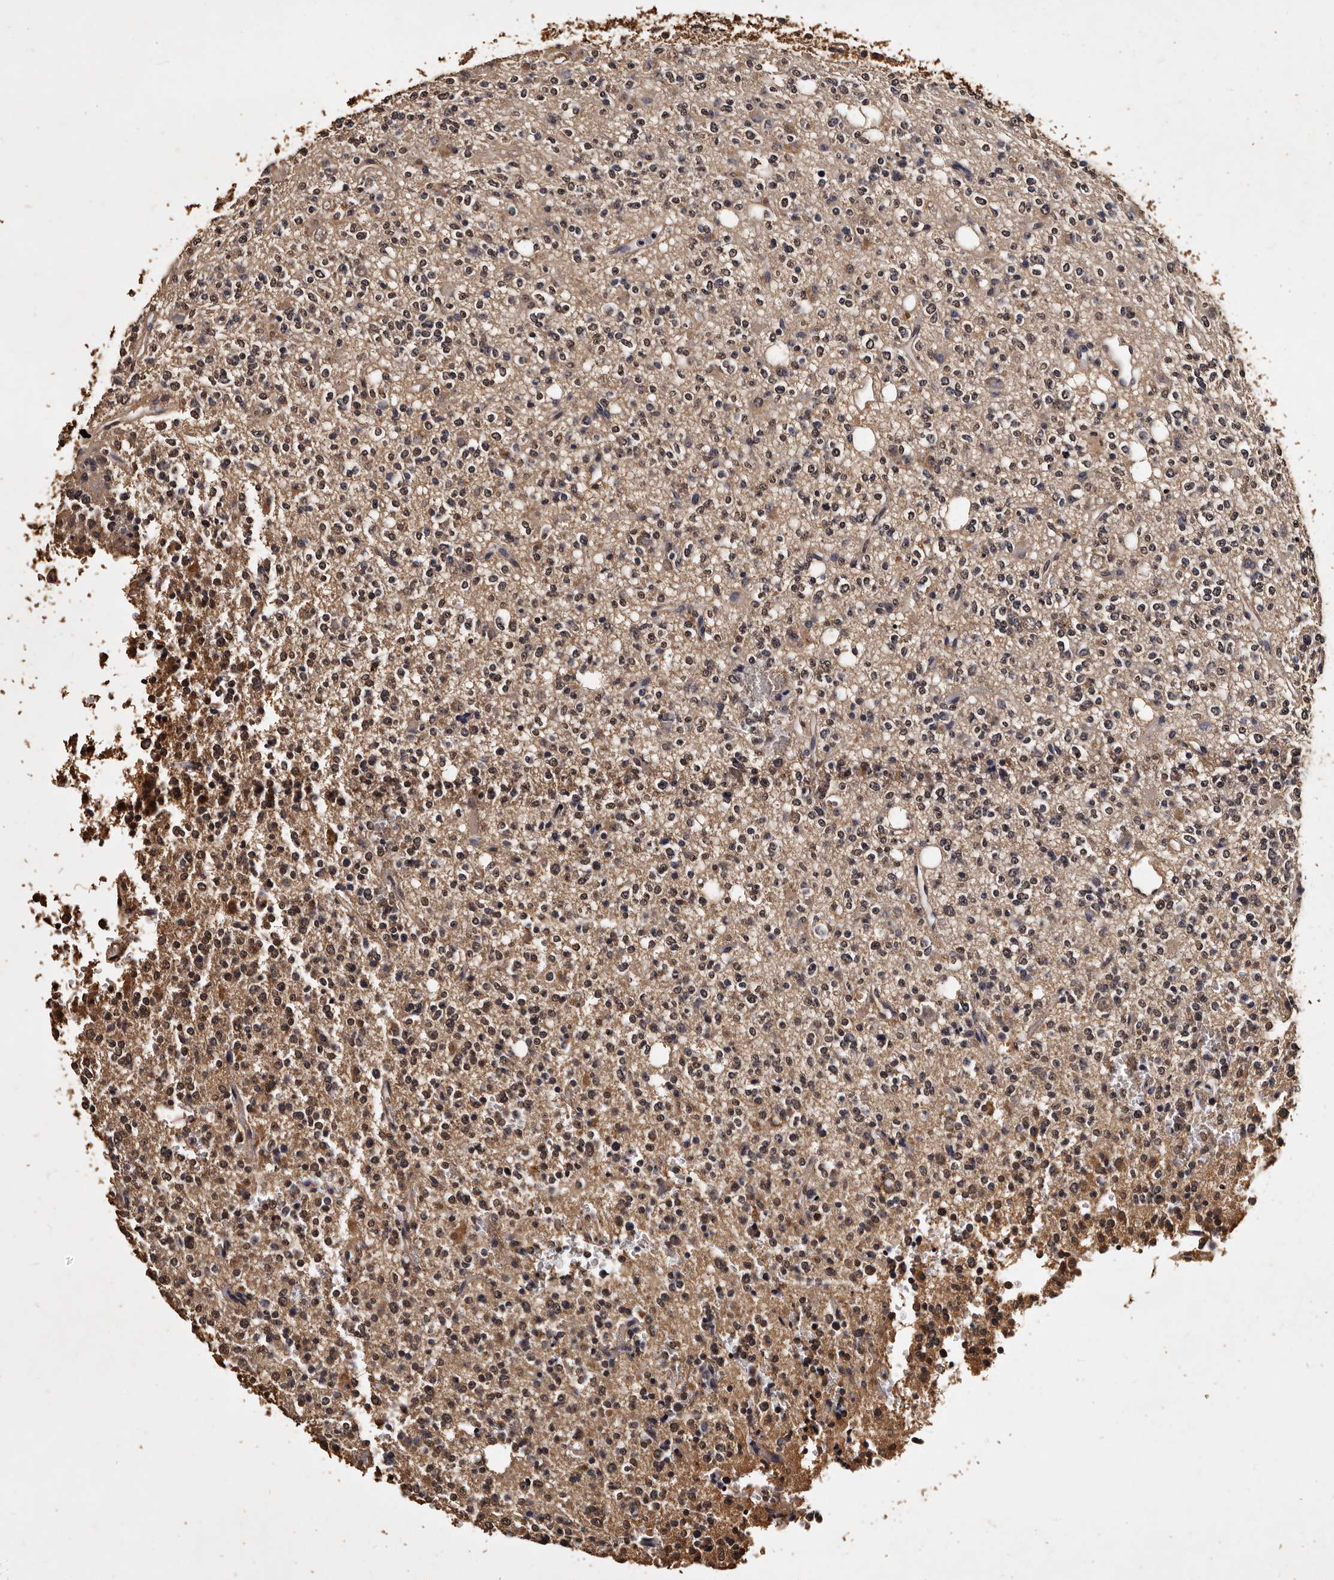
{"staining": {"intensity": "moderate", "quantity": "25%-75%", "location": "cytoplasmic/membranous"}, "tissue": "glioma", "cell_type": "Tumor cells", "image_type": "cancer", "snomed": [{"axis": "morphology", "description": "Glioma, malignant, High grade"}, {"axis": "topography", "description": "Brain"}], "caption": "Glioma was stained to show a protein in brown. There is medium levels of moderate cytoplasmic/membranous positivity in about 25%-75% of tumor cells.", "gene": "PARS2", "patient": {"sex": "female", "age": 62}}